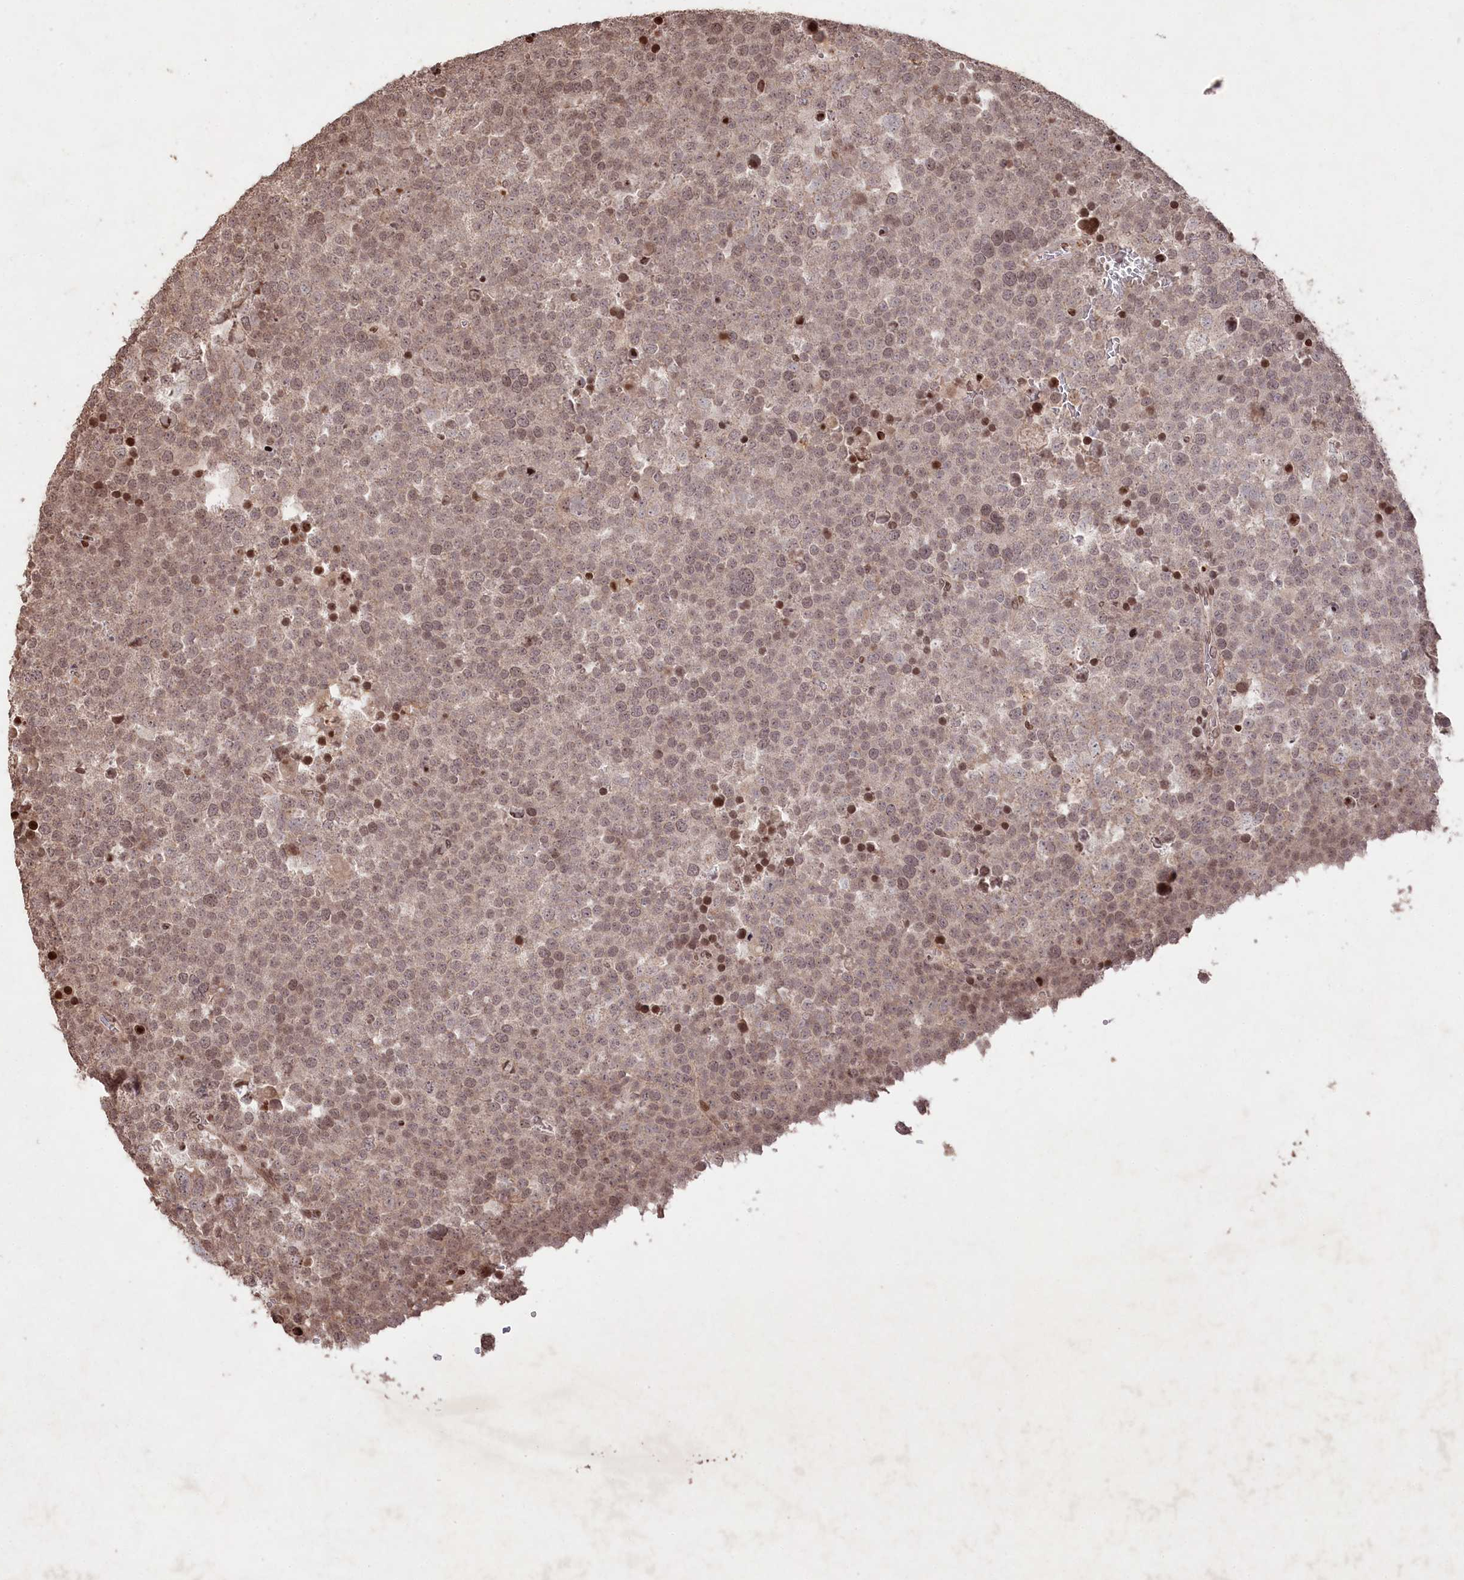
{"staining": {"intensity": "moderate", "quantity": ">75%", "location": "nuclear"}, "tissue": "testis cancer", "cell_type": "Tumor cells", "image_type": "cancer", "snomed": [{"axis": "morphology", "description": "Seminoma, NOS"}, {"axis": "topography", "description": "Testis"}], "caption": "Testis cancer (seminoma) tissue displays moderate nuclear staining in approximately >75% of tumor cells, visualized by immunohistochemistry.", "gene": "CCSER2", "patient": {"sex": "male", "age": 71}}